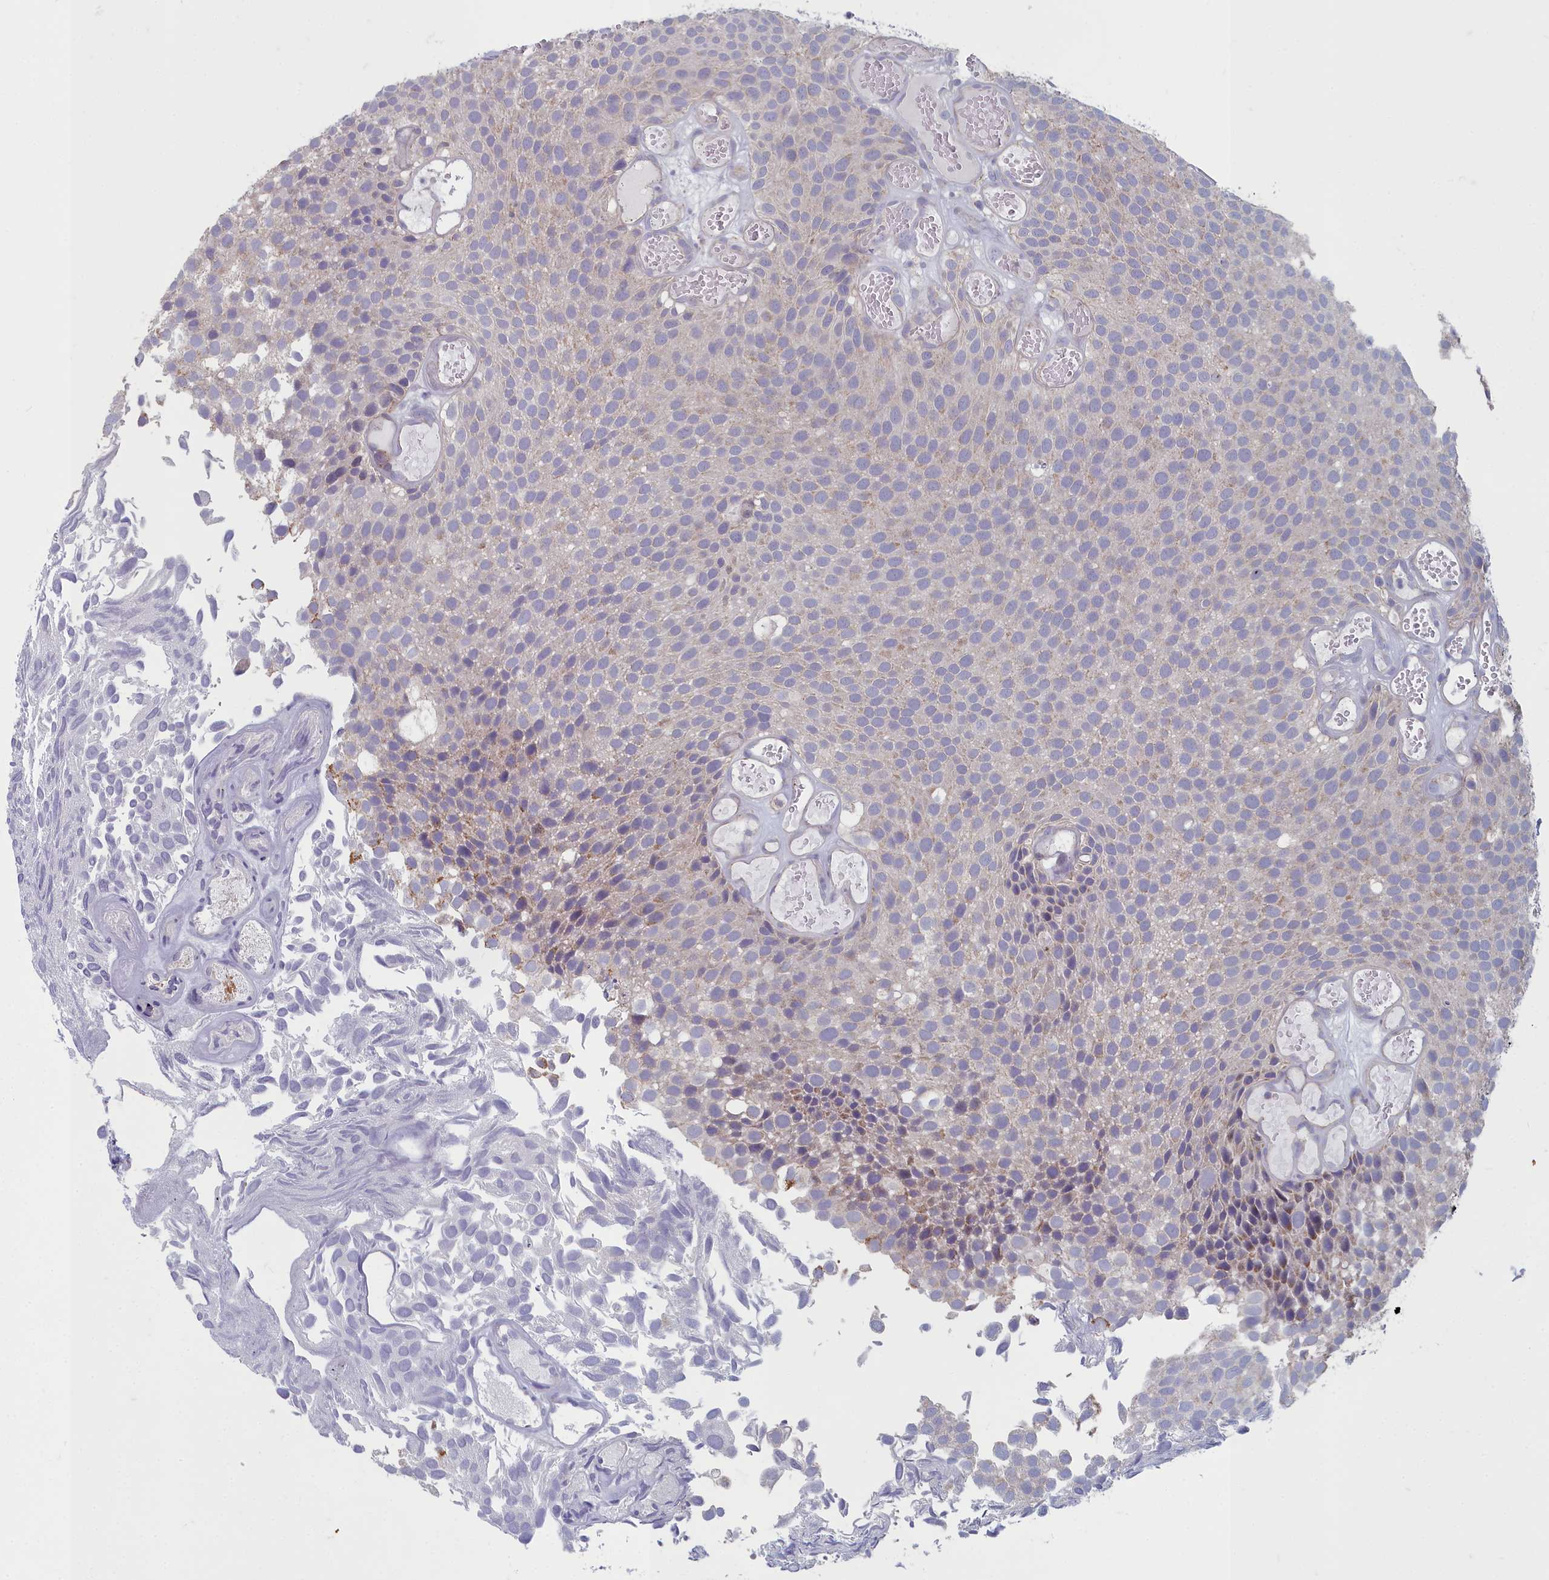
{"staining": {"intensity": "weak", "quantity": "<25%", "location": "cytoplasmic/membranous"}, "tissue": "urothelial cancer", "cell_type": "Tumor cells", "image_type": "cancer", "snomed": [{"axis": "morphology", "description": "Urothelial carcinoma, Low grade"}, {"axis": "topography", "description": "Urinary bladder"}], "caption": "Photomicrograph shows no protein staining in tumor cells of urothelial cancer tissue.", "gene": "INSYN2A", "patient": {"sex": "male", "age": 89}}